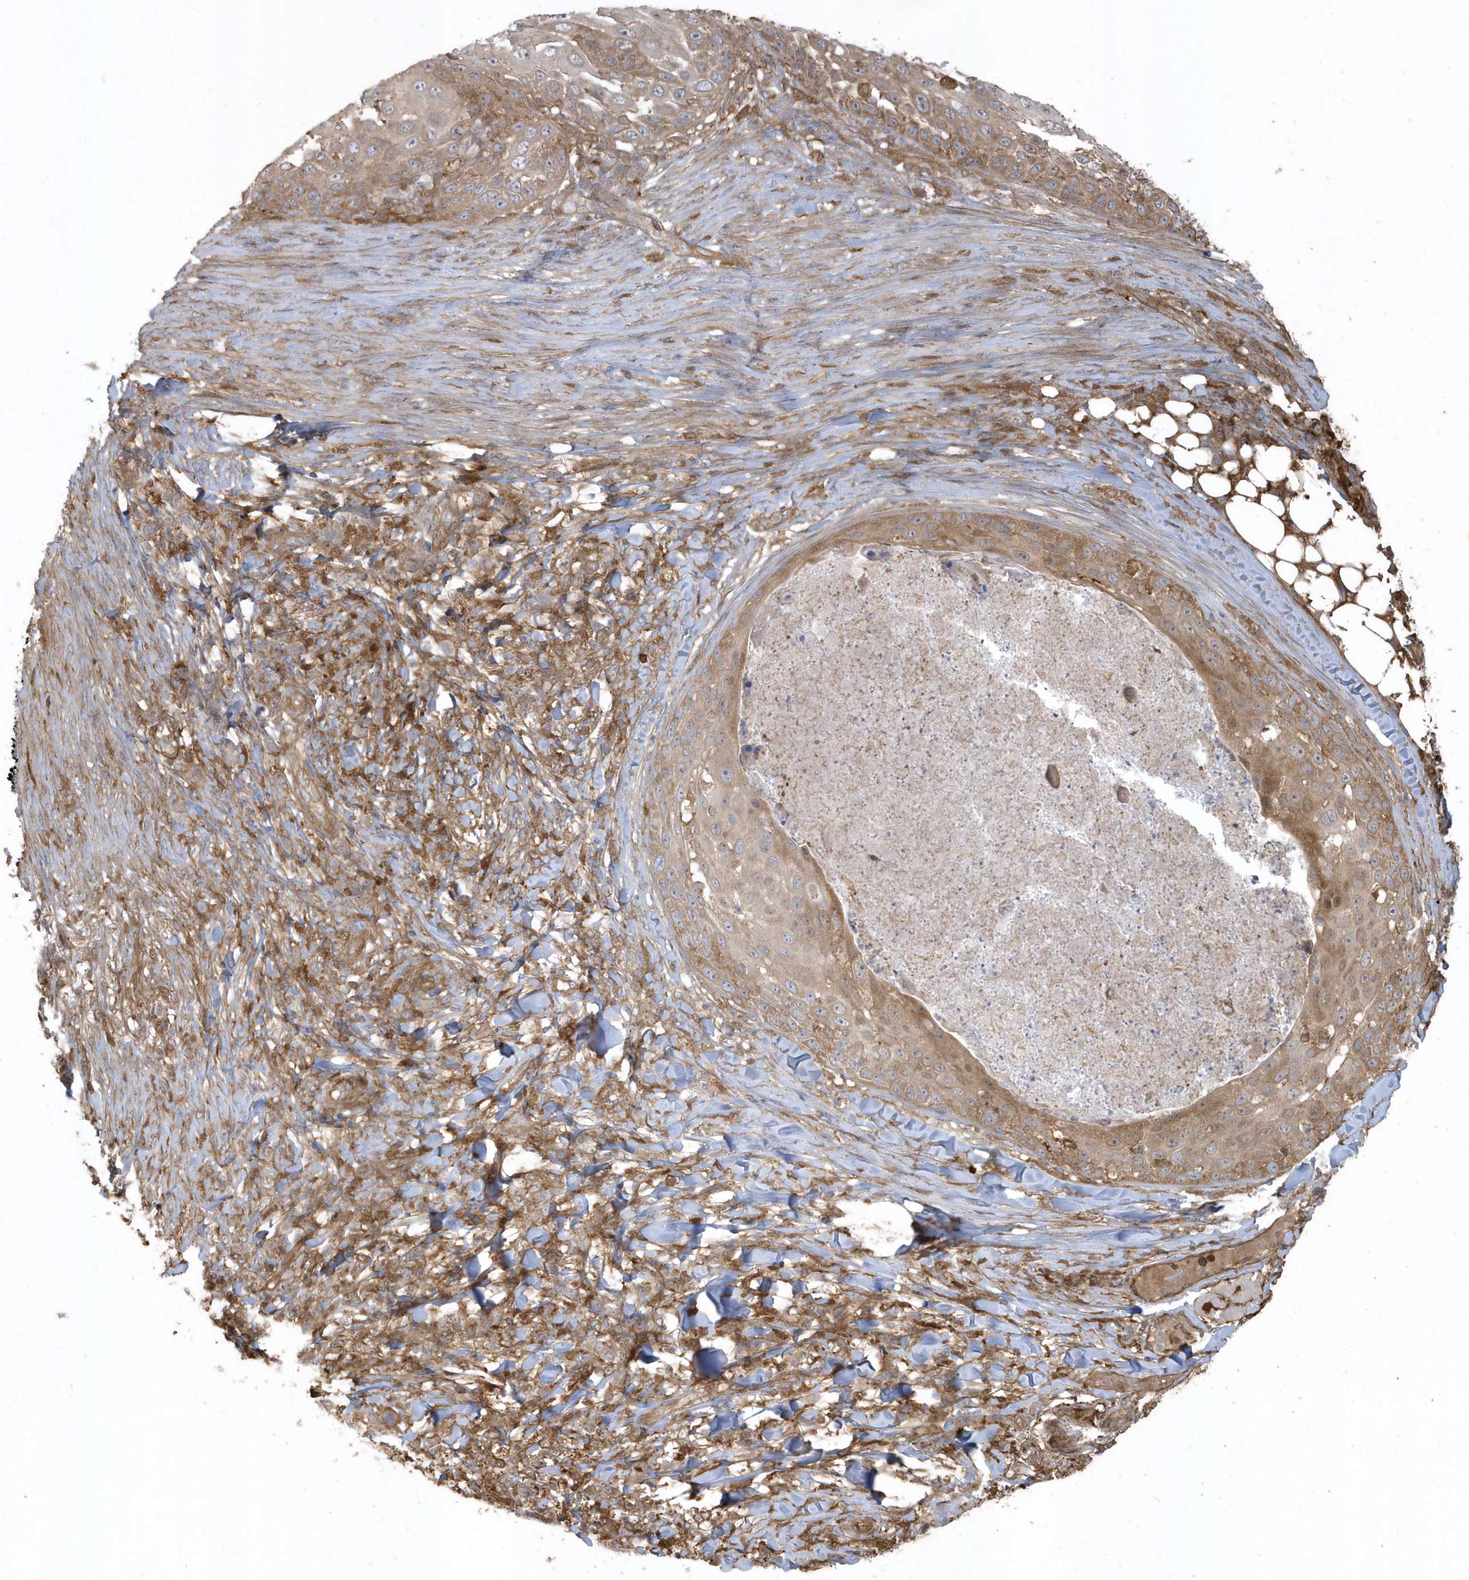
{"staining": {"intensity": "moderate", "quantity": "25%-75%", "location": "cytoplasmic/membranous"}, "tissue": "skin cancer", "cell_type": "Tumor cells", "image_type": "cancer", "snomed": [{"axis": "morphology", "description": "Squamous cell carcinoma, NOS"}, {"axis": "topography", "description": "Skin"}], "caption": "Human squamous cell carcinoma (skin) stained with a brown dye exhibits moderate cytoplasmic/membranous positive expression in approximately 25%-75% of tumor cells.", "gene": "HNMT", "patient": {"sex": "female", "age": 44}}